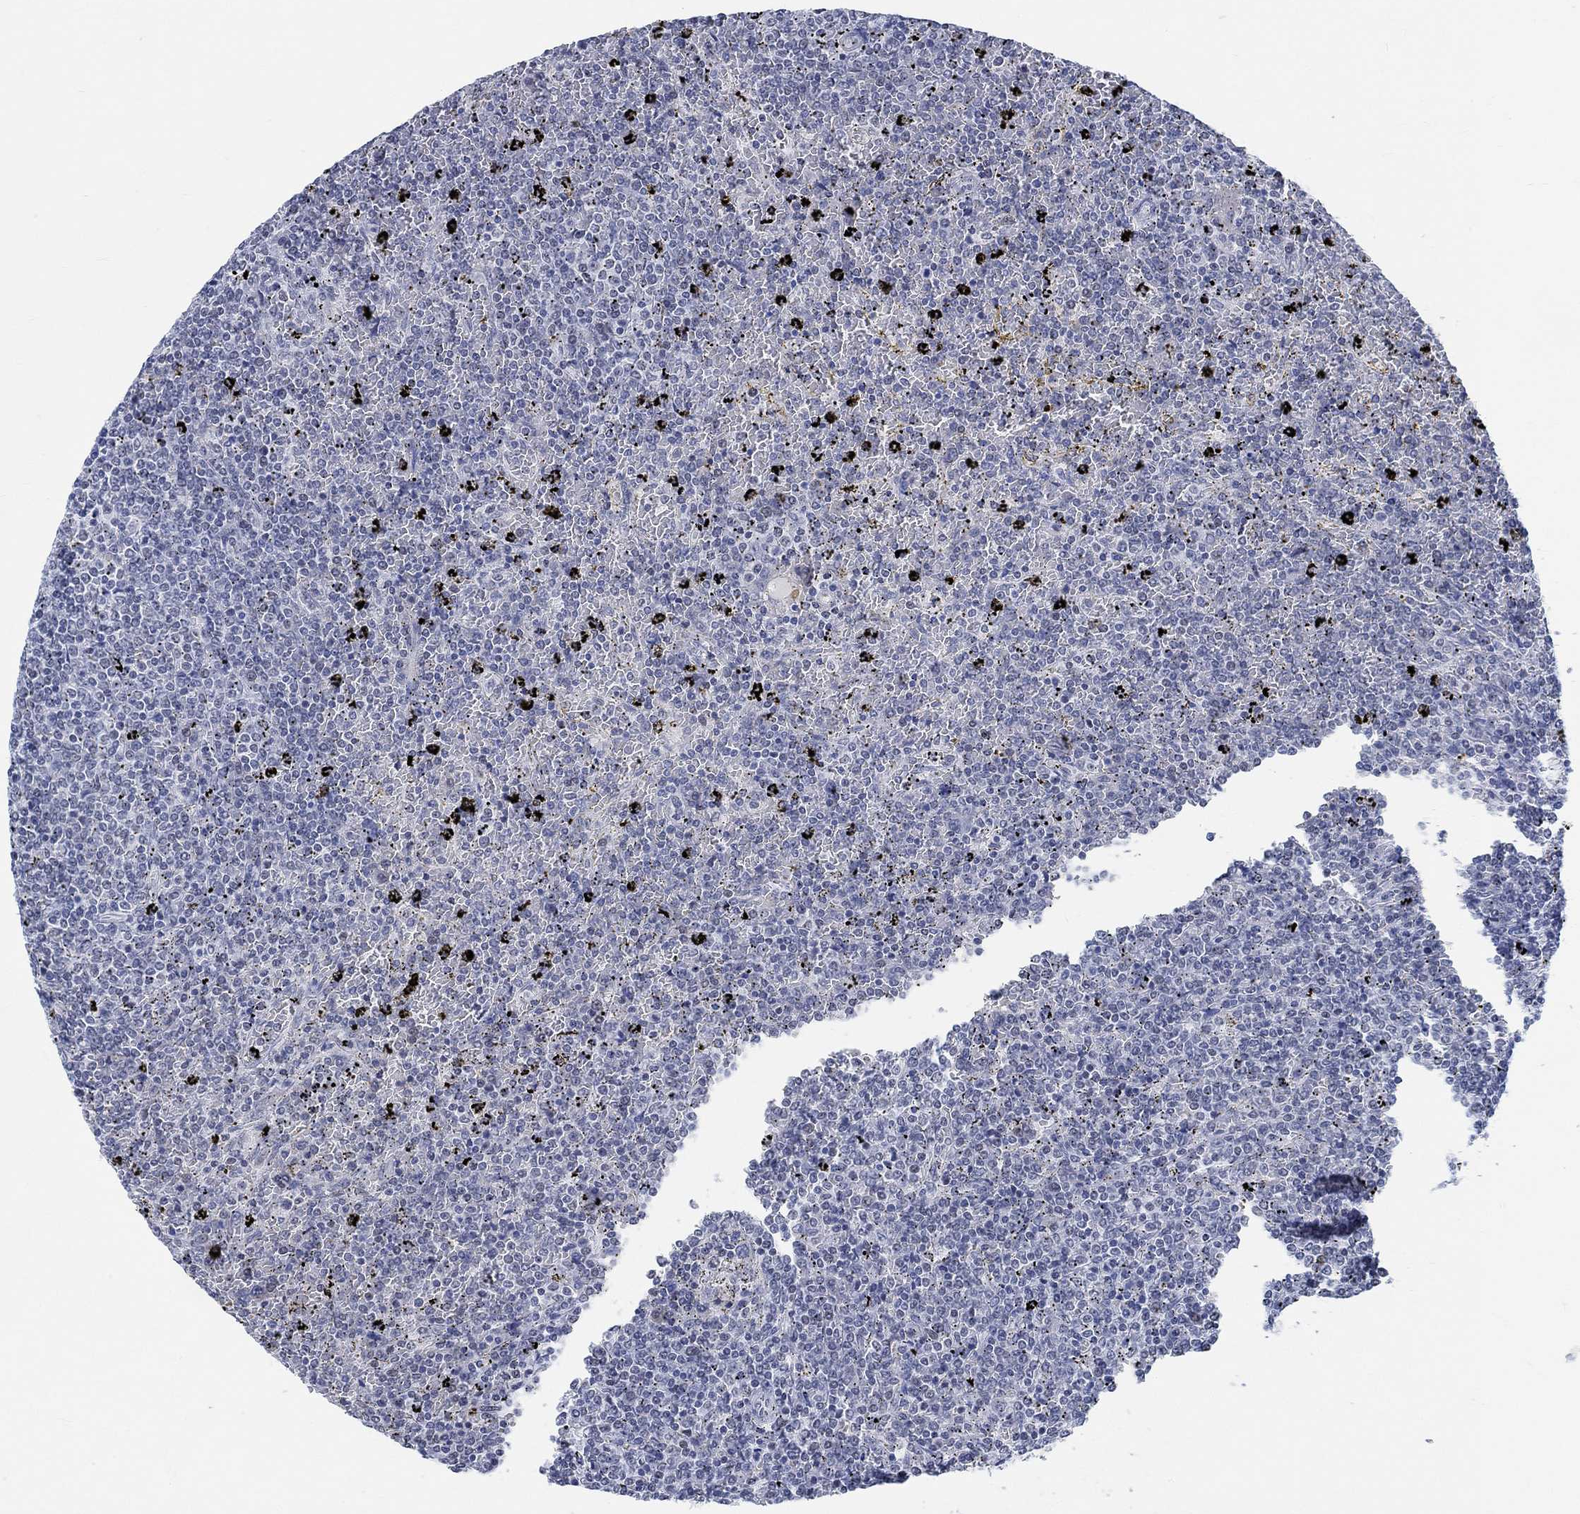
{"staining": {"intensity": "negative", "quantity": "none", "location": "none"}, "tissue": "lymphoma", "cell_type": "Tumor cells", "image_type": "cancer", "snomed": [{"axis": "morphology", "description": "Malignant lymphoma, non-Hodgkin's type, Low grade"}, {"axis": "topography", "description": "Spleen"}], "caption": "IHC micrograph of neoplastic tissue: human low-grade malignant lymphoma, non-Hodgkin's type stained with DAB (3,3'-diaminobenzidine) exhibits no significant protein positivity in tumor cells.", "gene": "KCNH8", "patient": {"sex": "female", "age": 77}}